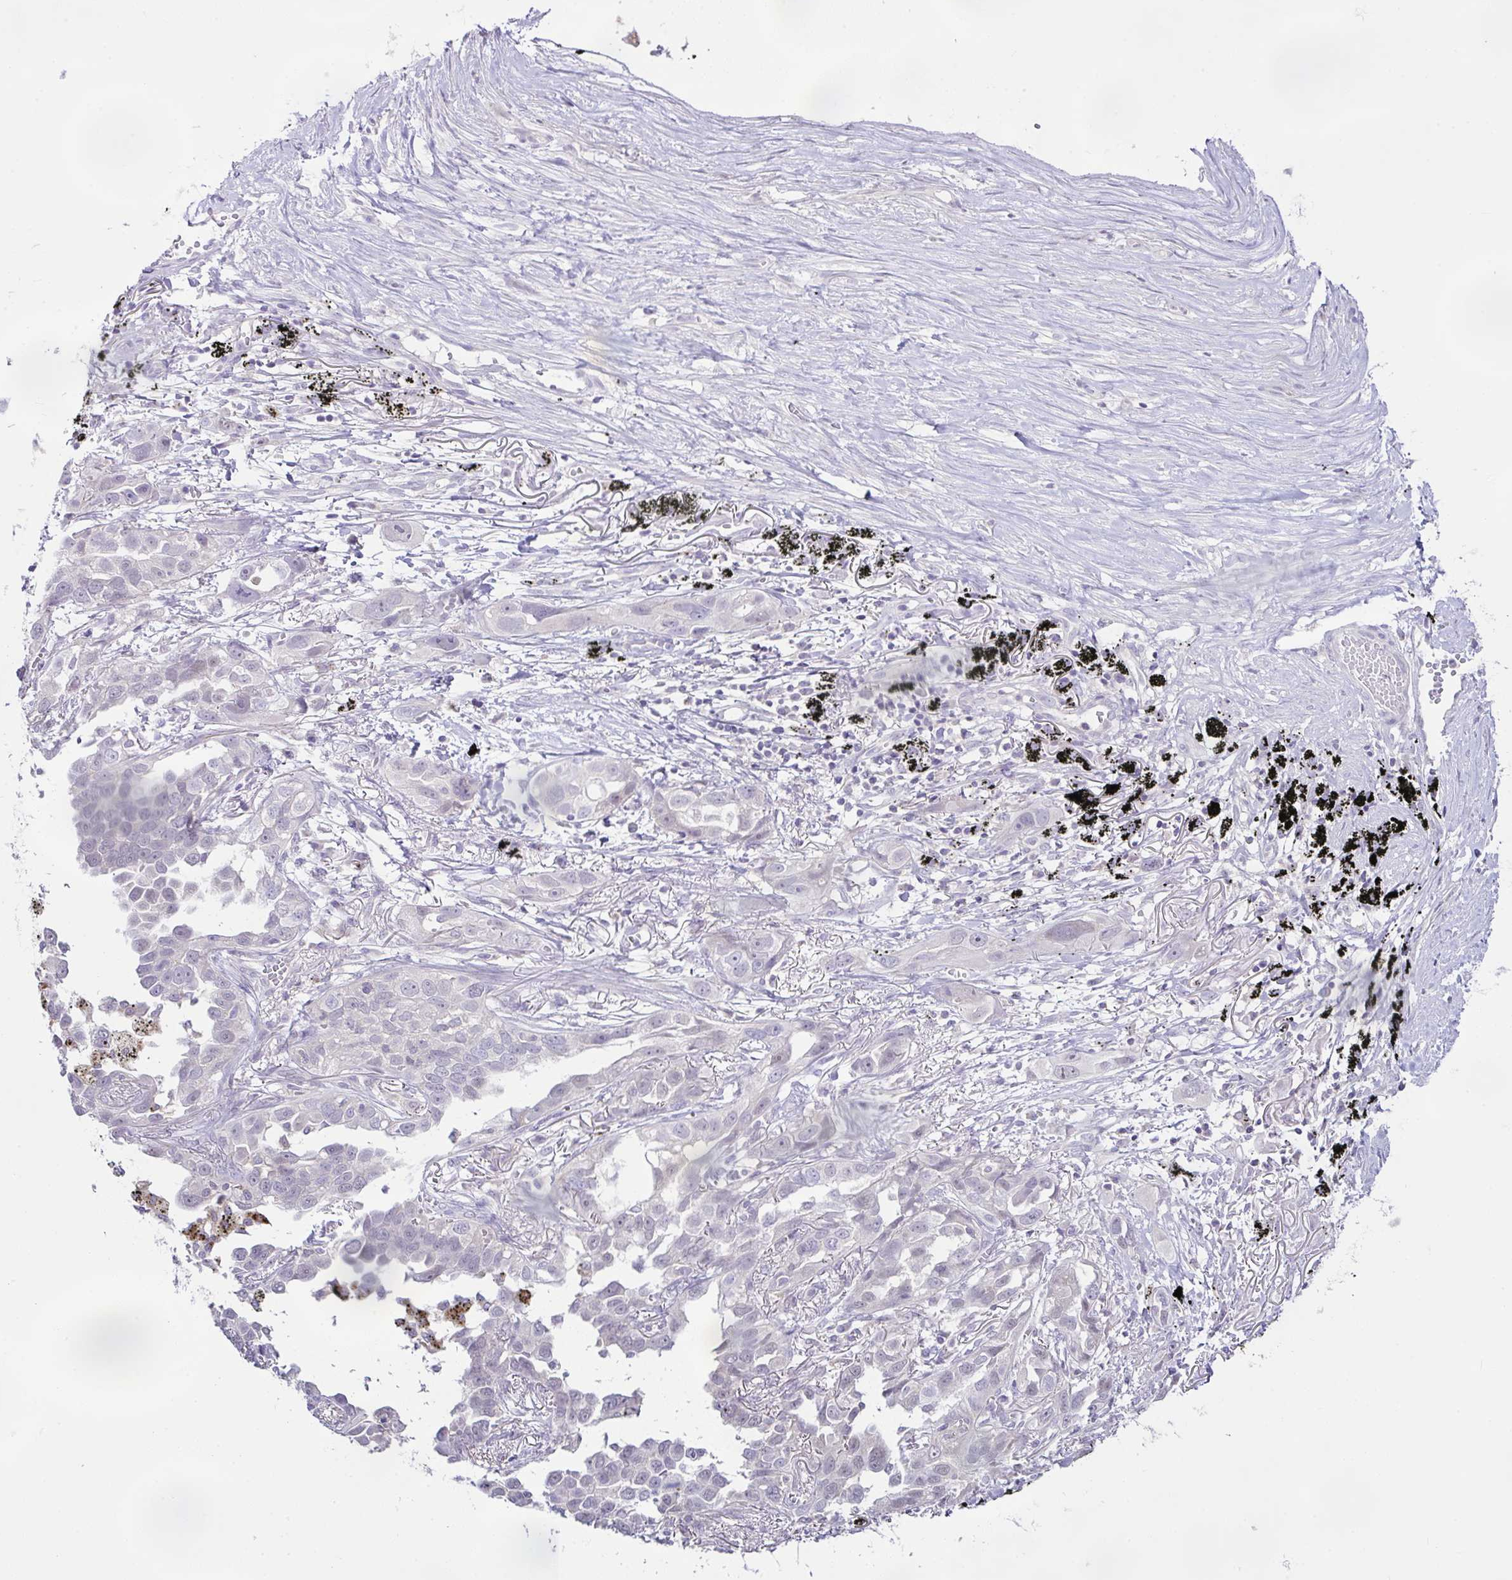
{"staining": {"intensity": "weak", "quantity": "<25%", "location": "nuclear"}, "tissue": "lung cancer", "cell_type": "Tumor cells", "image_type": "cancer", "snomed": [{"axis": "morphology", "description": "Adenocarcinoma, NOS"}, {"axis": "topography", "description": "Lung"}], "caption": "Tumor cells show no significant expression in lung cancer (adenocarcinoma).", "gene": "D2HGDH", "patient": {"sex": "male", "age": 67}}